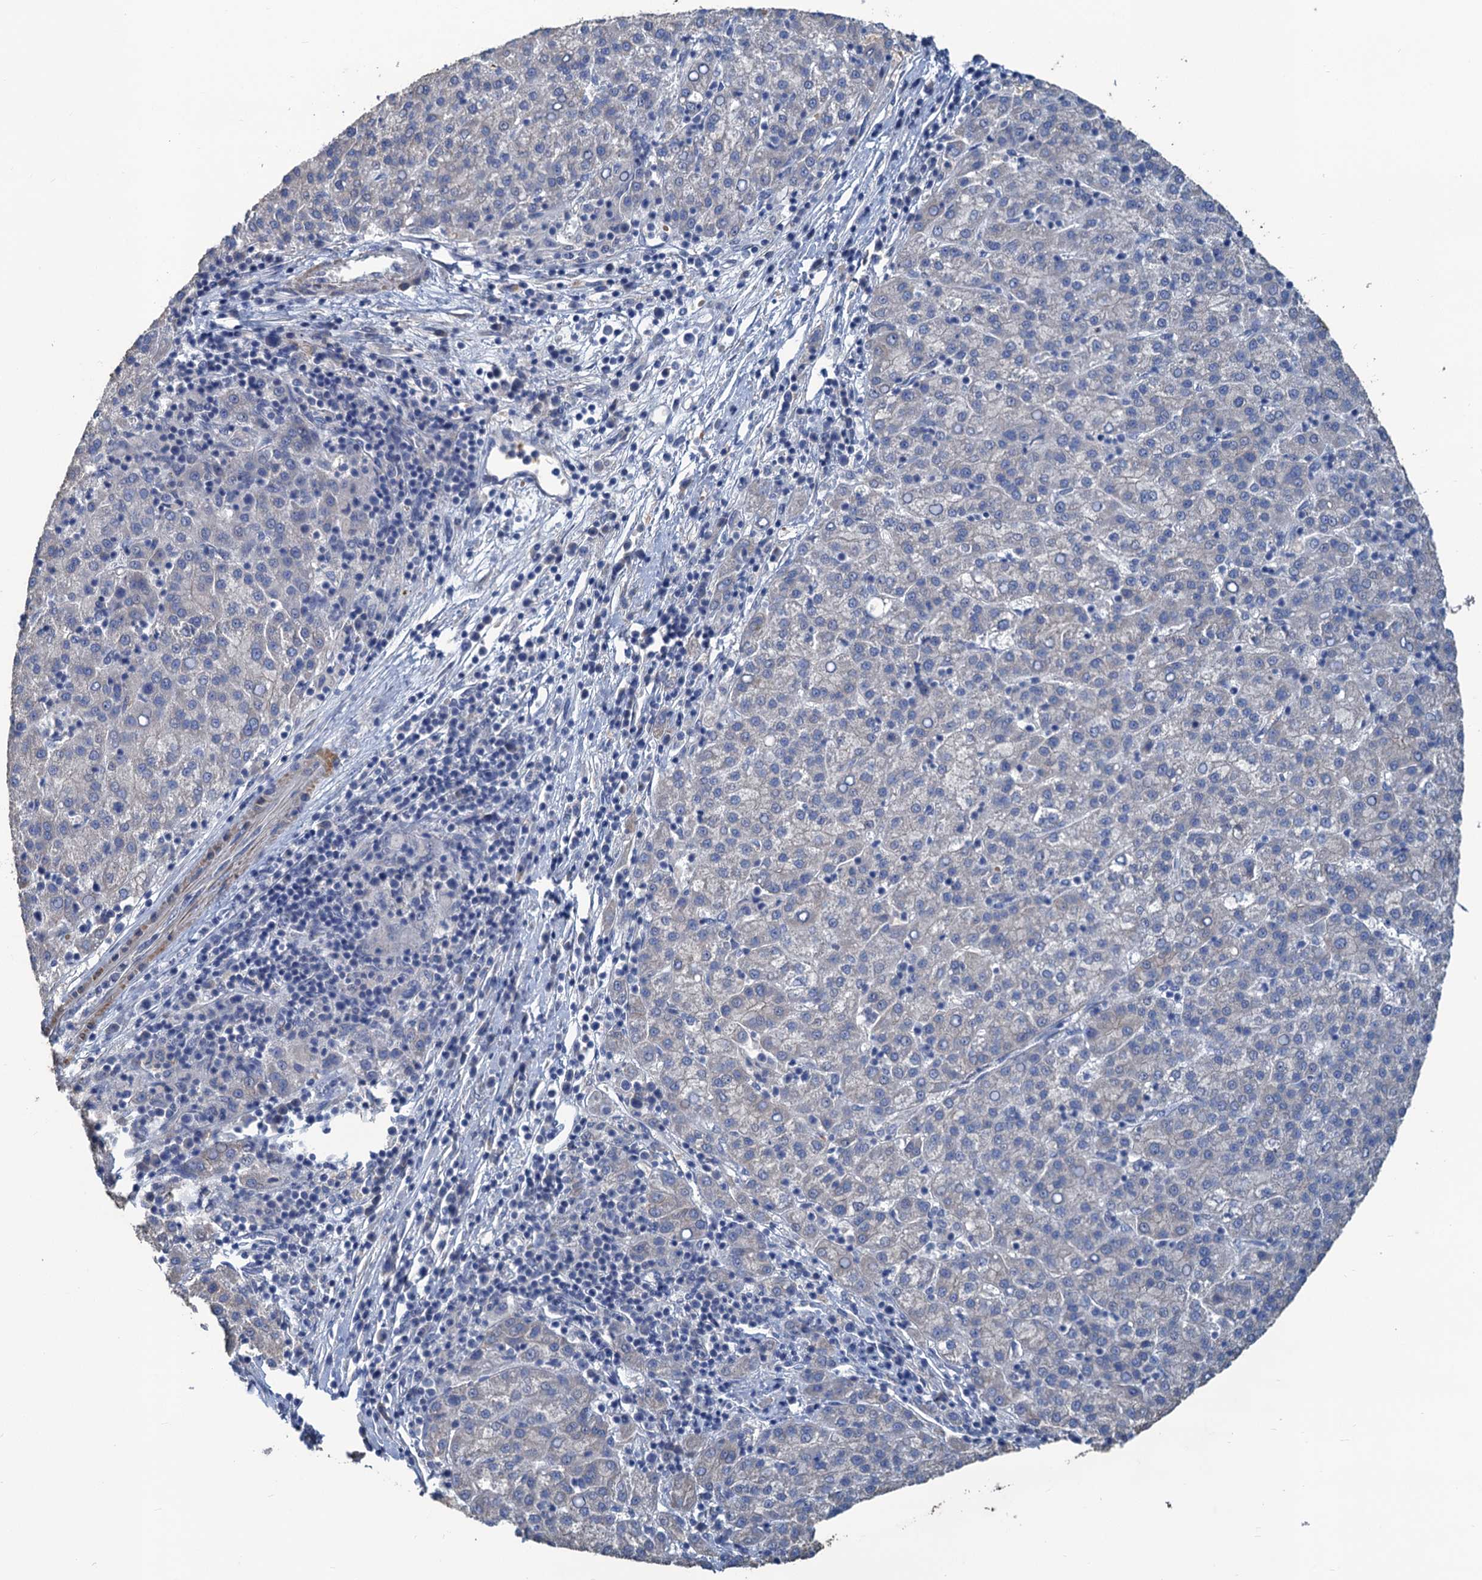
{"staining": {"intensity": "negative", "quantity": "none", "location": "none"}, "tissue": "liver cancer", "cell_type": "Tumor cells", "image_type": "cancer", "snomed": [{"axis": "morphology", "description": "Carcinoma, Hepatocellular, NOS"}, {"axis": "topography", "description": "Liver"}], "caption": "The immunohistochemistry (IHC) image has no significant positivity in tumor cells of hepatocellular carcinoma (liver) tissue.", "gene": "SMCO3", "patient": {"sex": "female", "age": 58}}